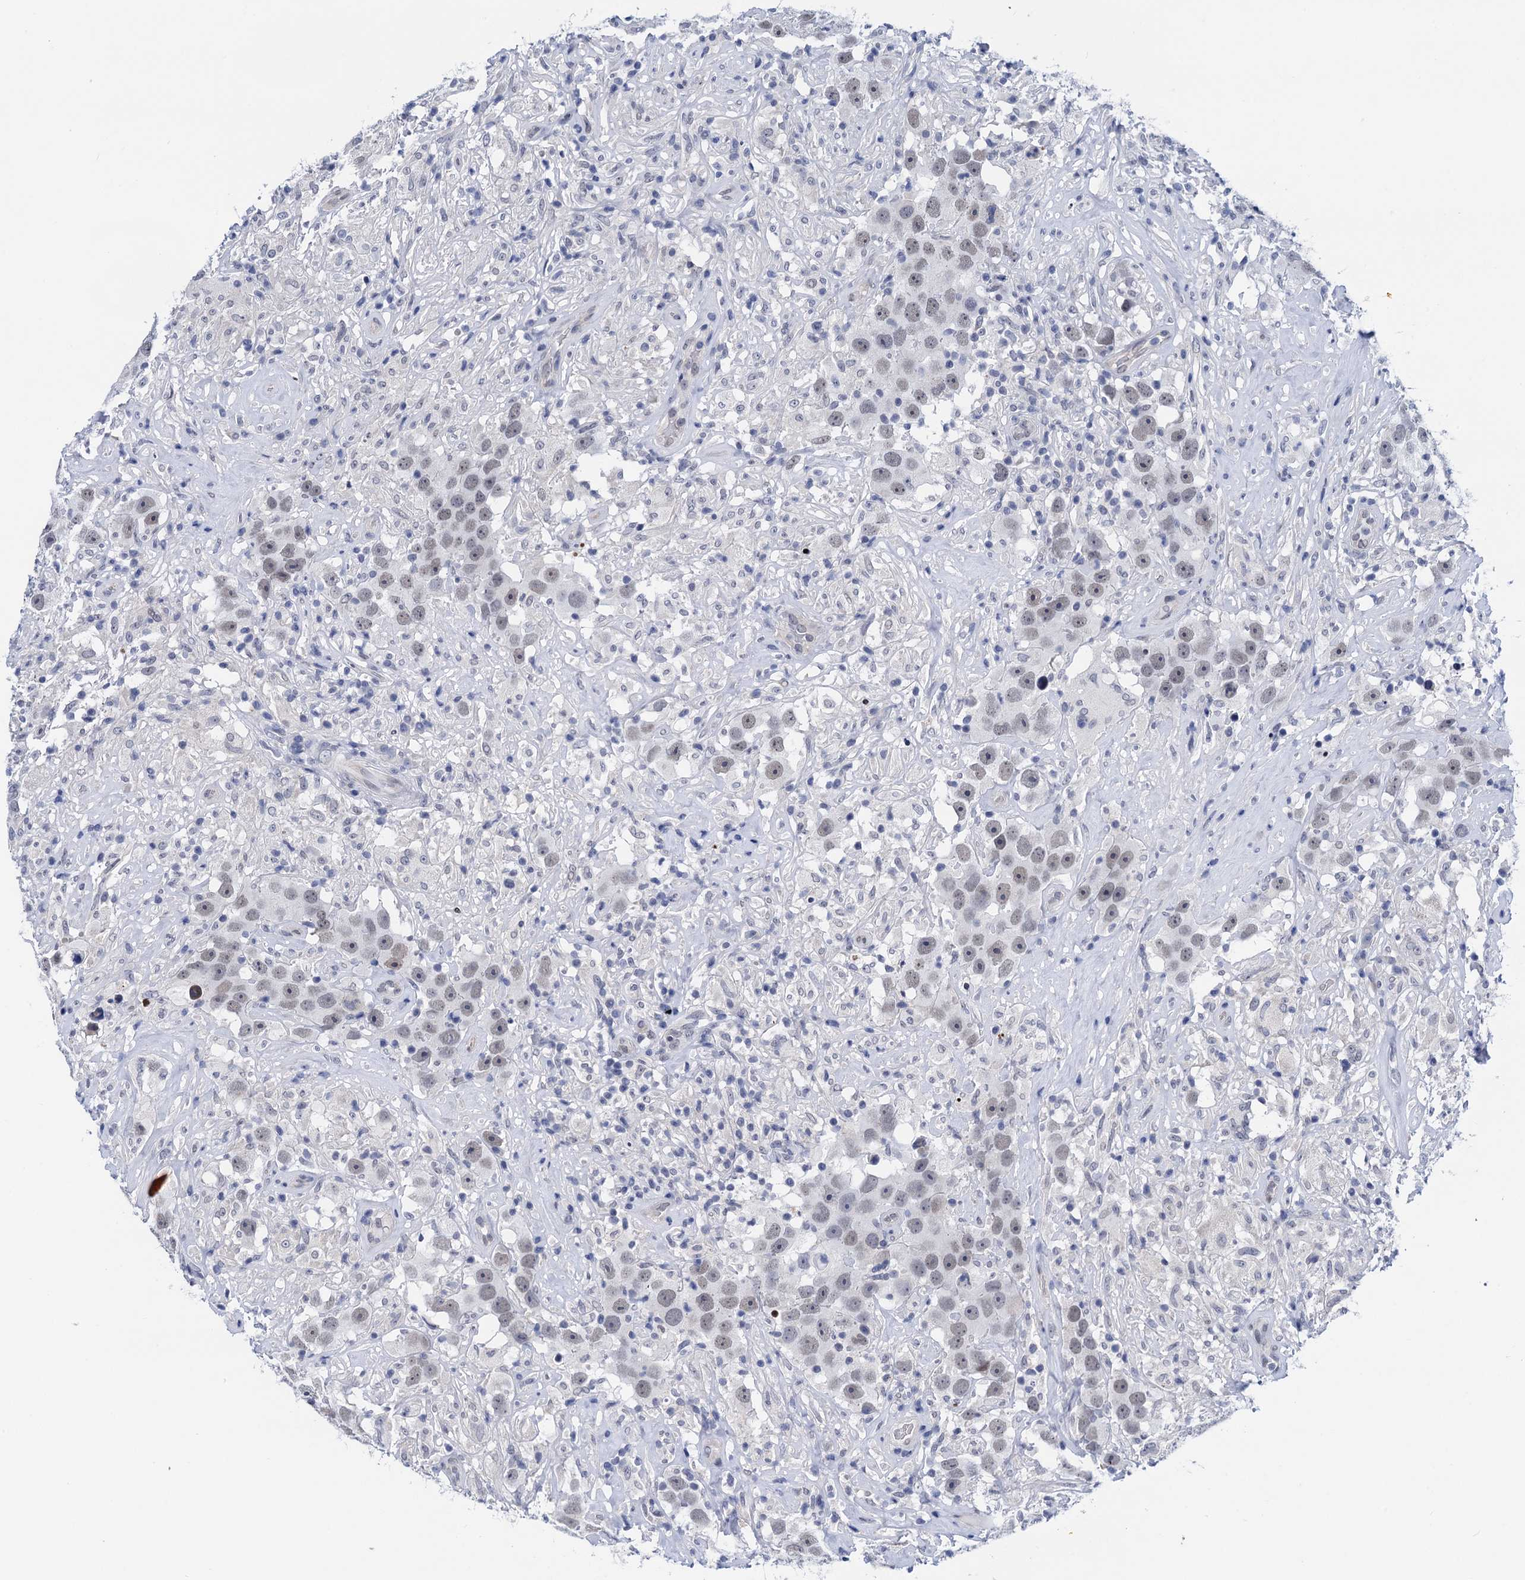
{"staining": {"intensity": "weak", "quantity": "<25%", "location": "nuclear"}, "tissue": "testis cancer", "cell_type": "Tumor cells", "image_type": "cancer", "snomed": [{"axis": "morphology", "description": "Seminoma, NOS"}, {"axis": "topography", "description": "Testis"}], "caption": "Immunohistochemical staining of human testis cancer shows no significant staining in tumor cells. The staining is performed using DAB brown chromogen with nuclei counter-stained in using hematoxylin.", "gene": "C16orf87", "patient": {"sex": "male", "age": 49}}